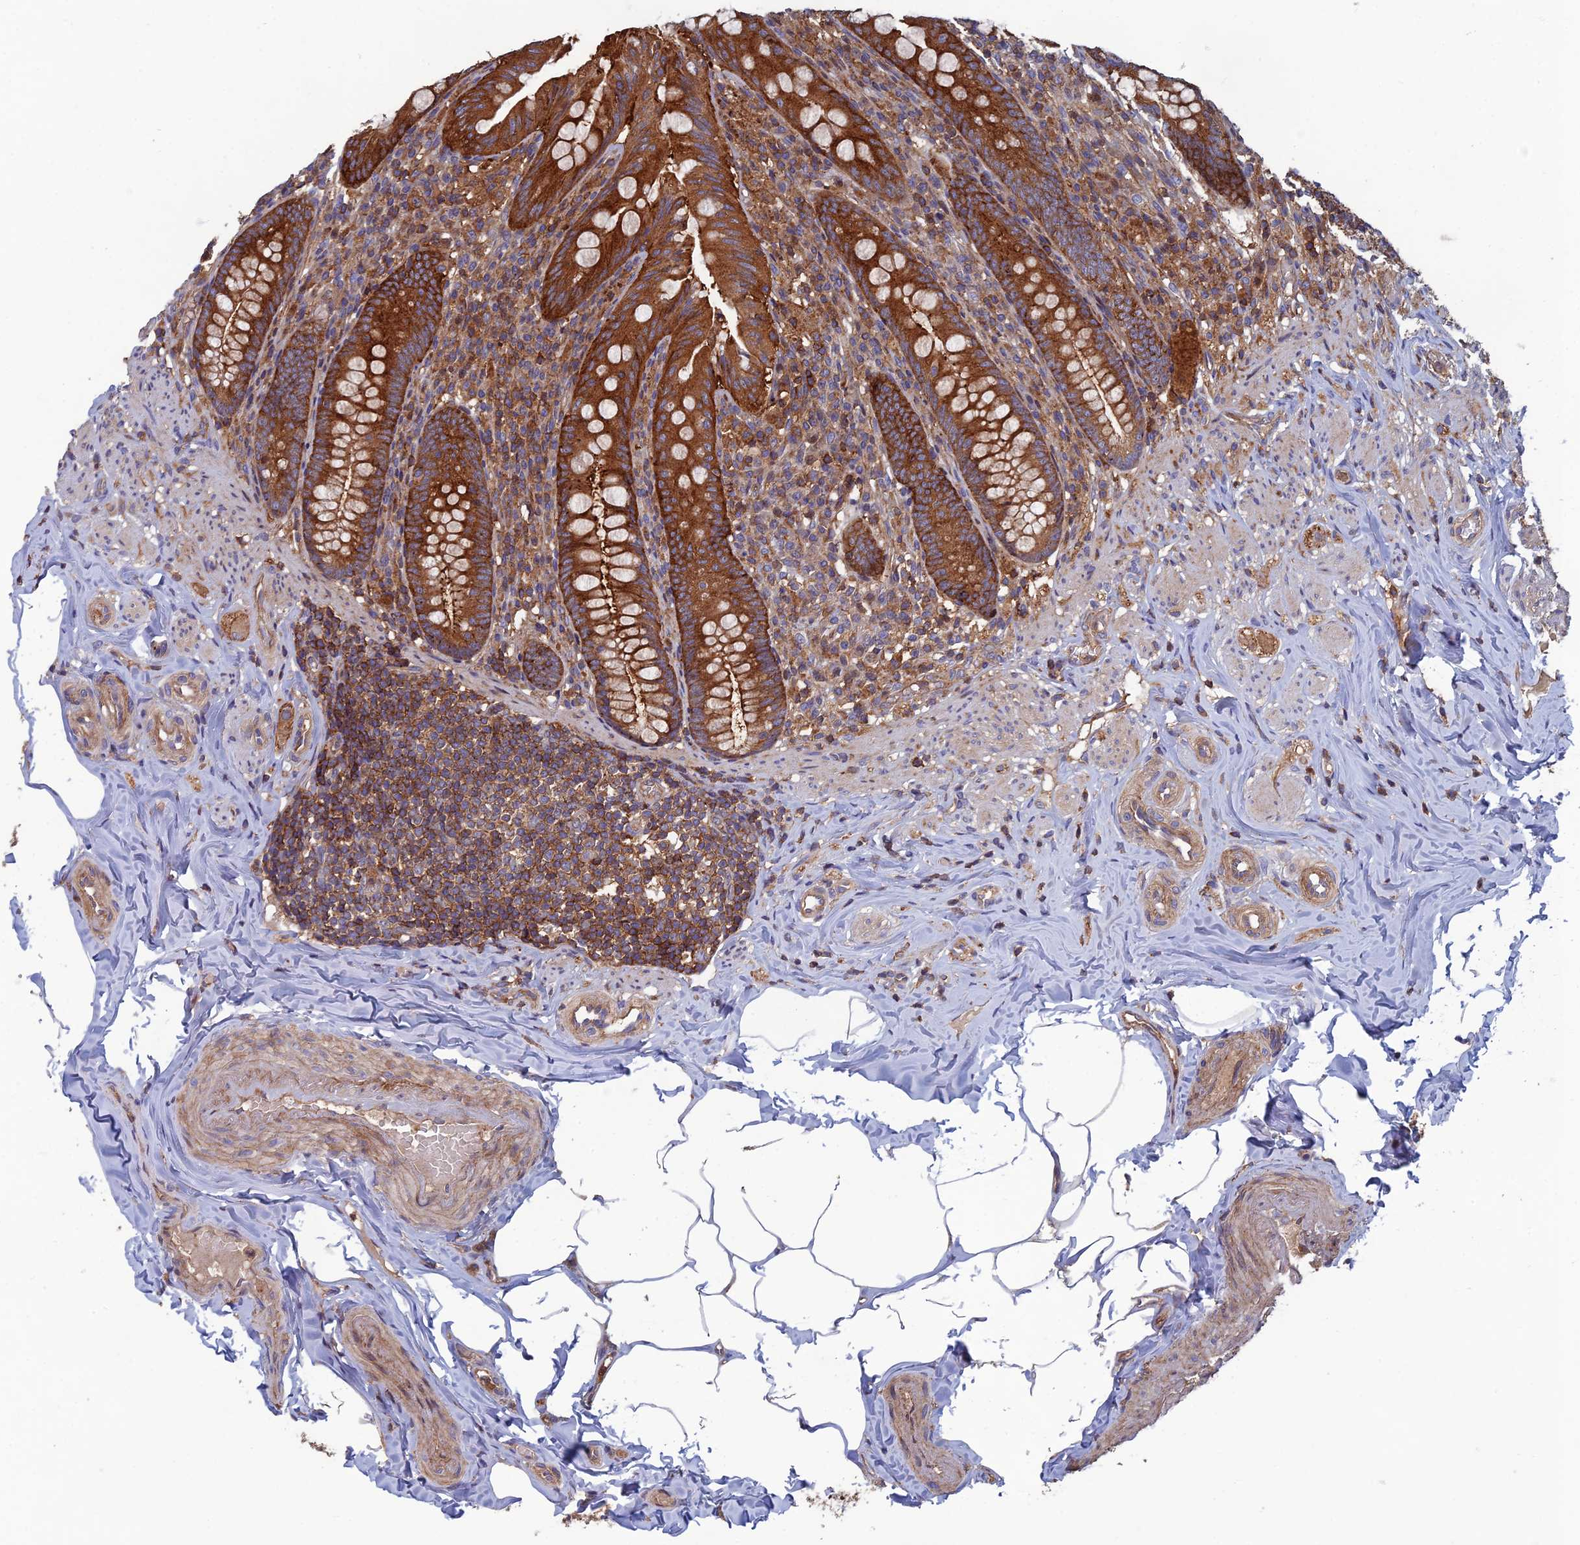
{"staining": {"intensity": "strong", "quantity": ">75%", "location": "cytoplasmic/membranous"}, "tissue": "appendix", "cell_type": "Glandular cells", "image_type": "normal", "snomed": [{"axis": "morphology", "description": "Normal tissue, NOS"}, {"axis": "topography", "description": "Appendix"}], "caption": "This is a histology image of immunohistochemistry staining of benign appendix, which shows strong positivity in the cytoplasmic/membranous of glandular cells.", "gene": "C15orf62", "patient": {"sex": "male", "age": 55}}